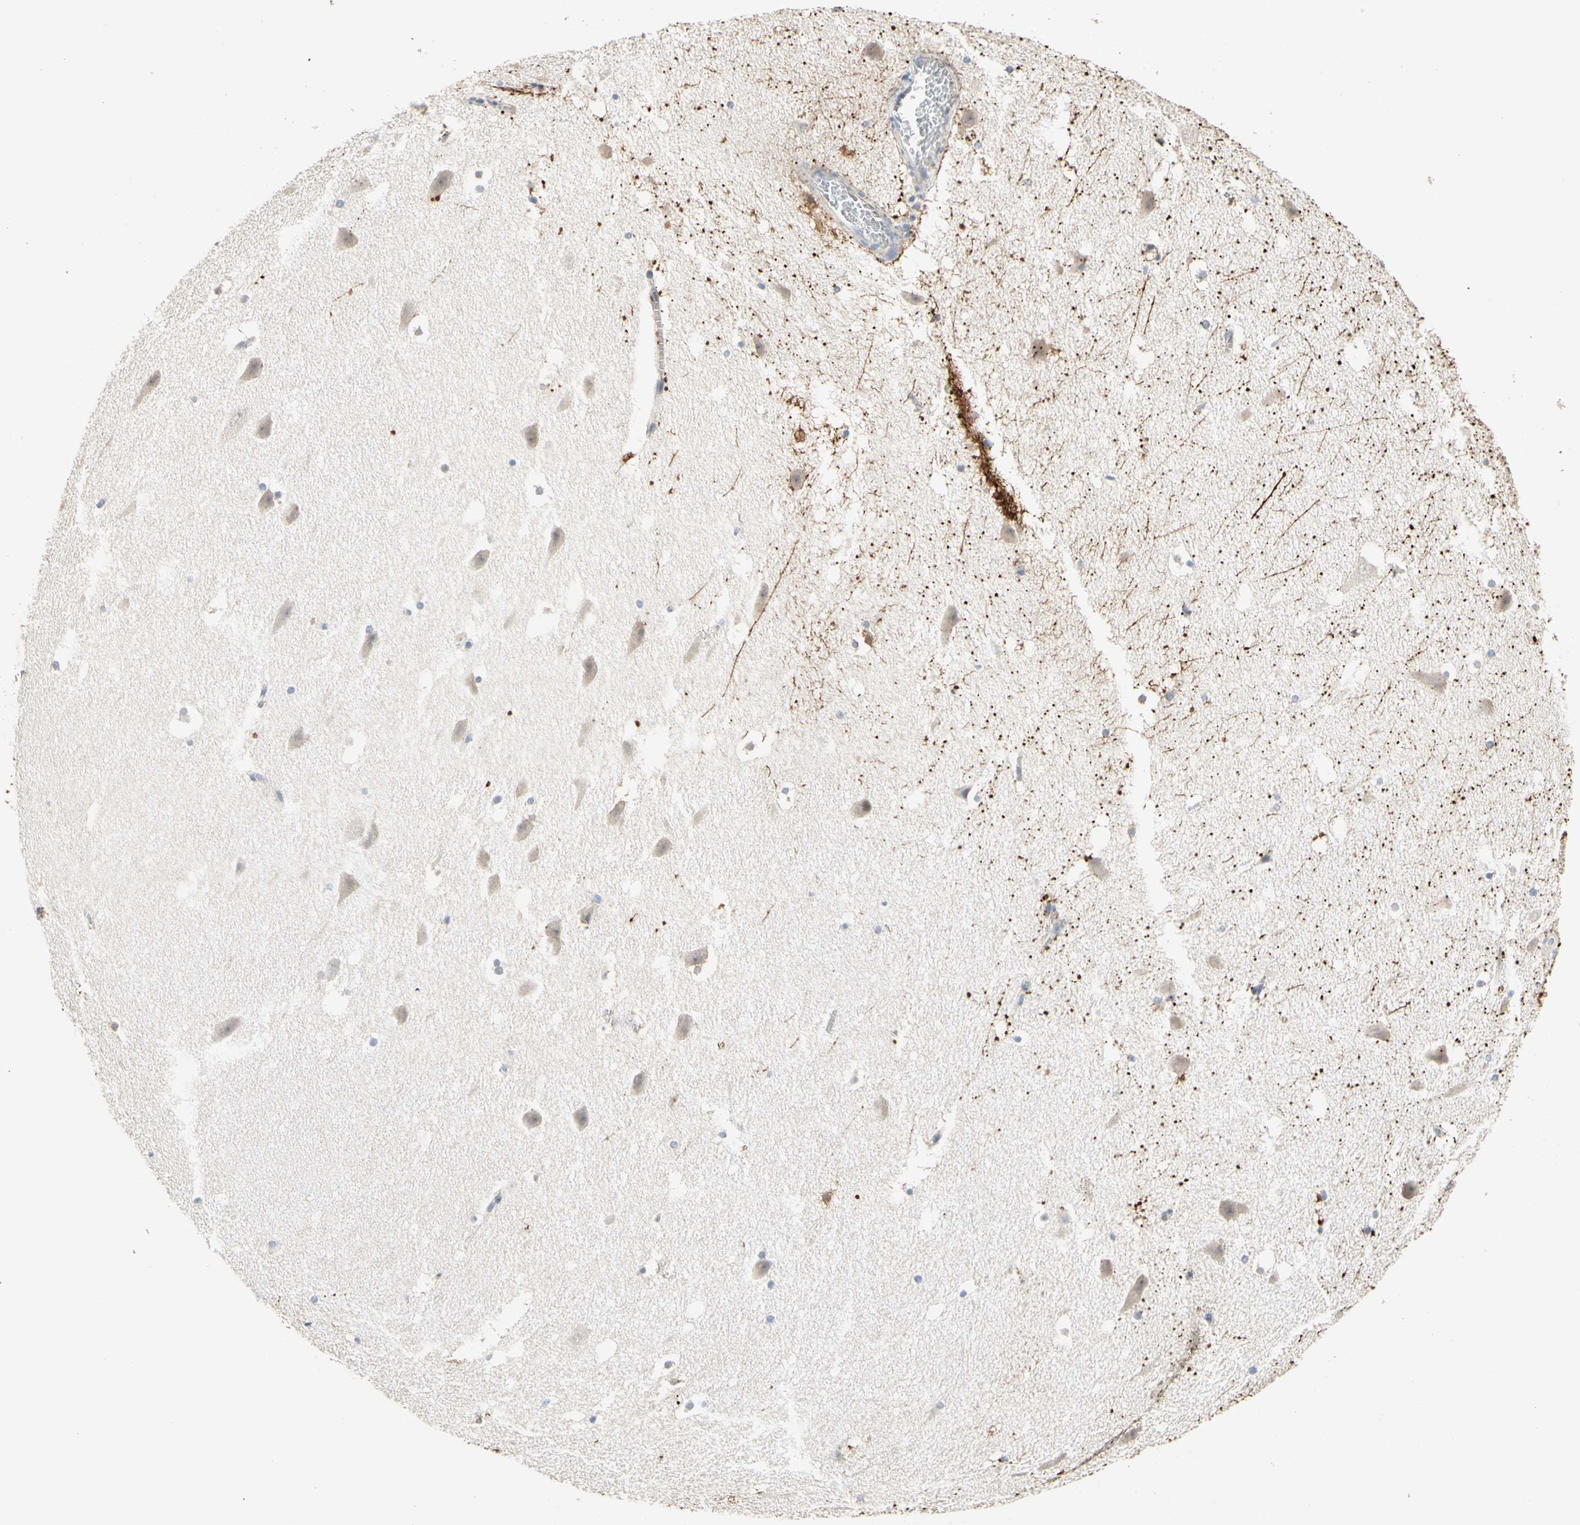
{"staining": {"intensity": "weak", "quantity": "25%-75%", "location": "cytoplasmic/membranous"}, "tissue": "hippocampus", "cell_type": "Glial cells", "image_type": "normal", "snomed": [{"axis": "morphology", "description": "Normal tissue, NOS"}, {"axis": "topography", "description": "Hippocampus"}], "caption": "An IHC image of unremarkable tissue is shown. Protein staining in brown labels weak cytoplasmic/membranous positivity in hippocampus within glial cells. (DAB (3,3'-diaminobenzidine) = brown stain, brightfield microscopy at high magnification).", "gene": "GPR153", "patient": {"sex": "male", "age": 45}}